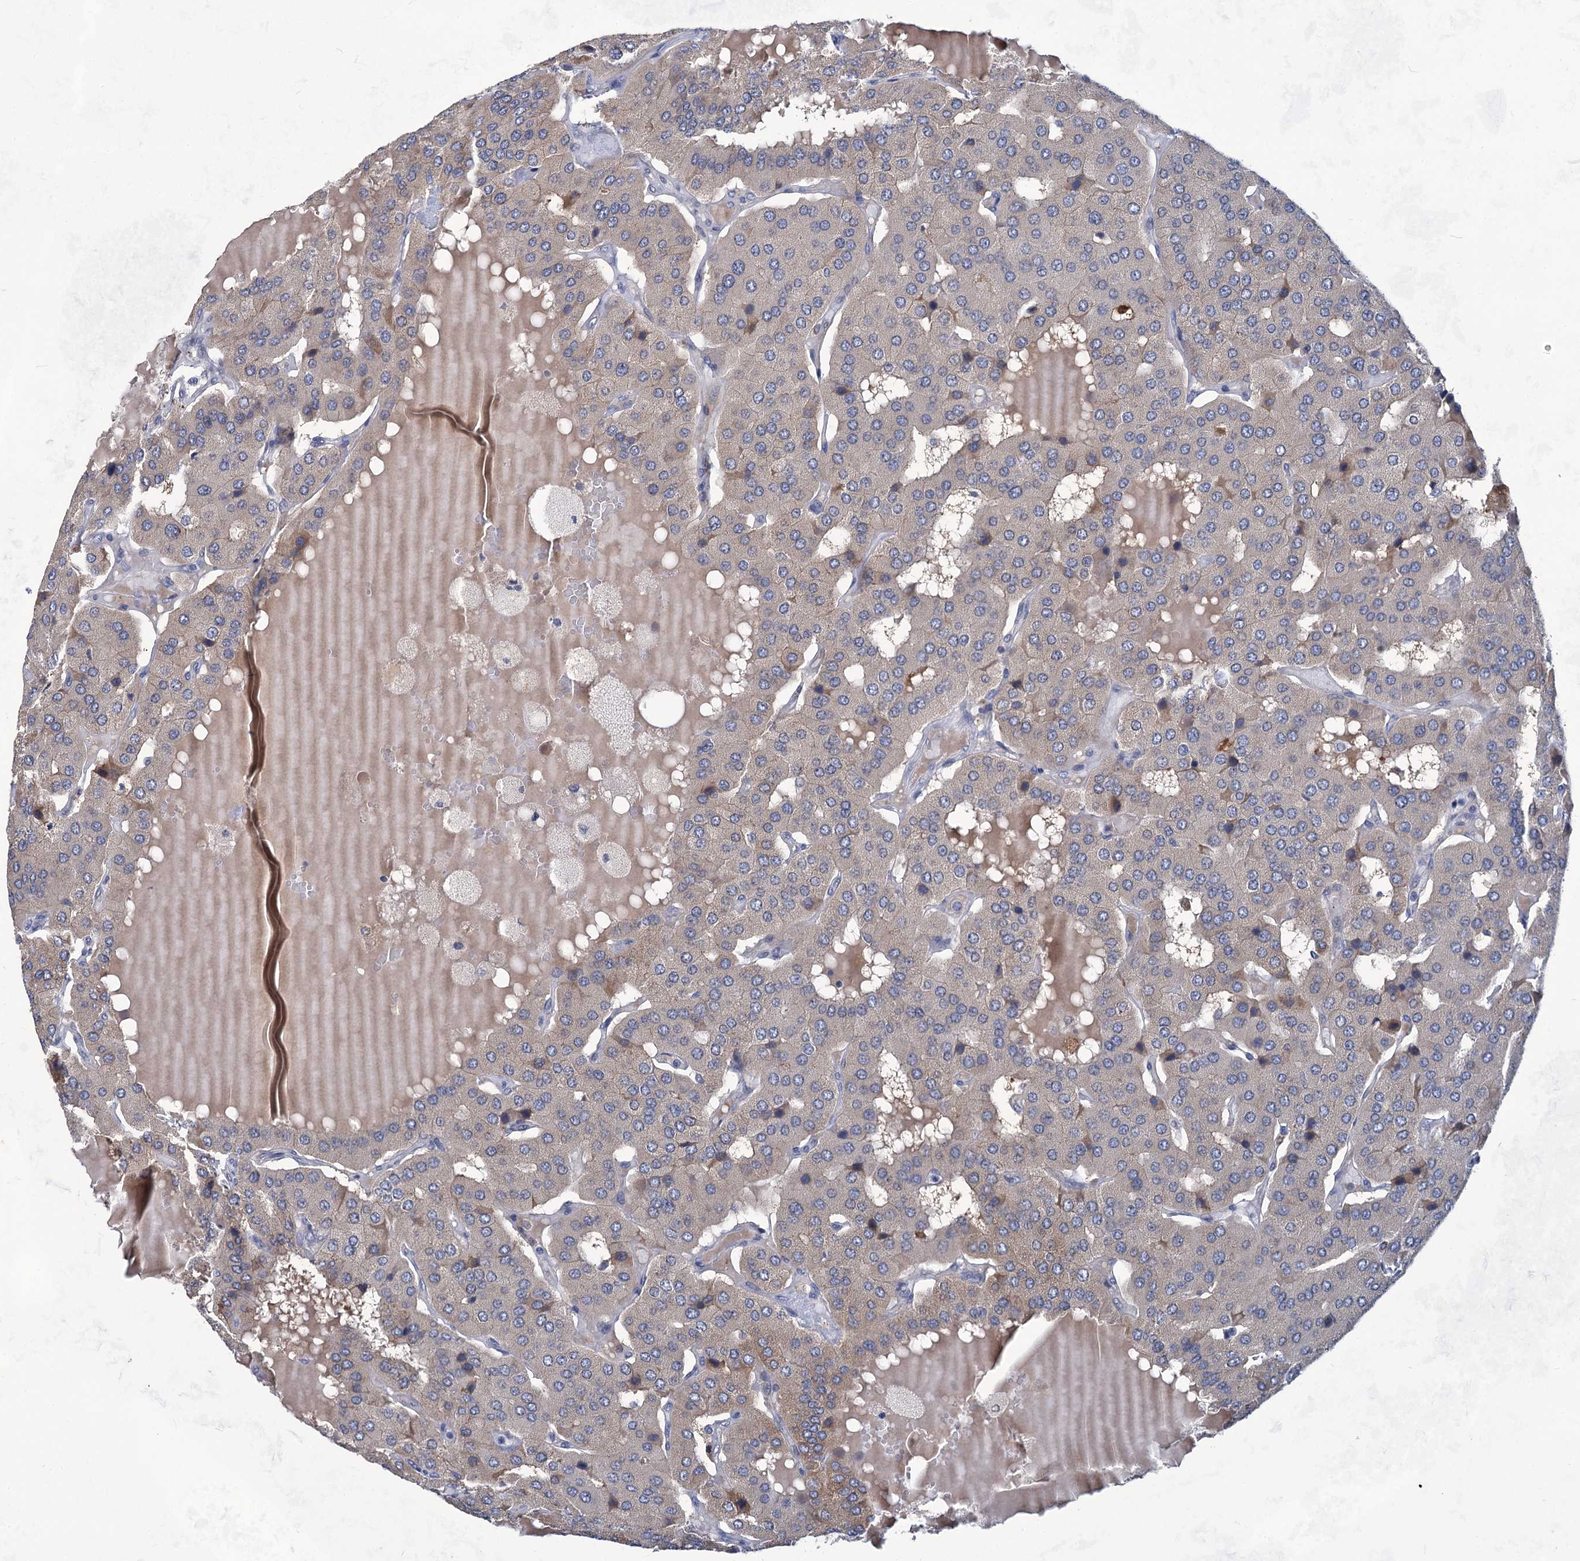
{"staining": {"intensity": "moderate", "quantity": "25%-75%", "location": "cytoplasmic/membranous"}, "tissue": "parathyroid gland", "cell_type": "Glandular cells", "image_type": "normal", "snomed": [{"axis": "morphology", "description": "Normal tissue, NOS"}, {"axis": "morphology", "description": "Adenoma, NOS"}, {"axis": "topography", "description": "Parathyroid gland"}], "caption": "Immunohistochemistry (IHC) photomicrograph of normal human parathyroid gland stained for a protein (brown), which shows medium levels of moderate cytoplasmic/membranous positivity in approximately 25%-75% of glandular cells.", "gene": "TTC17", "patient": {"sex": "female", "age": 86}}